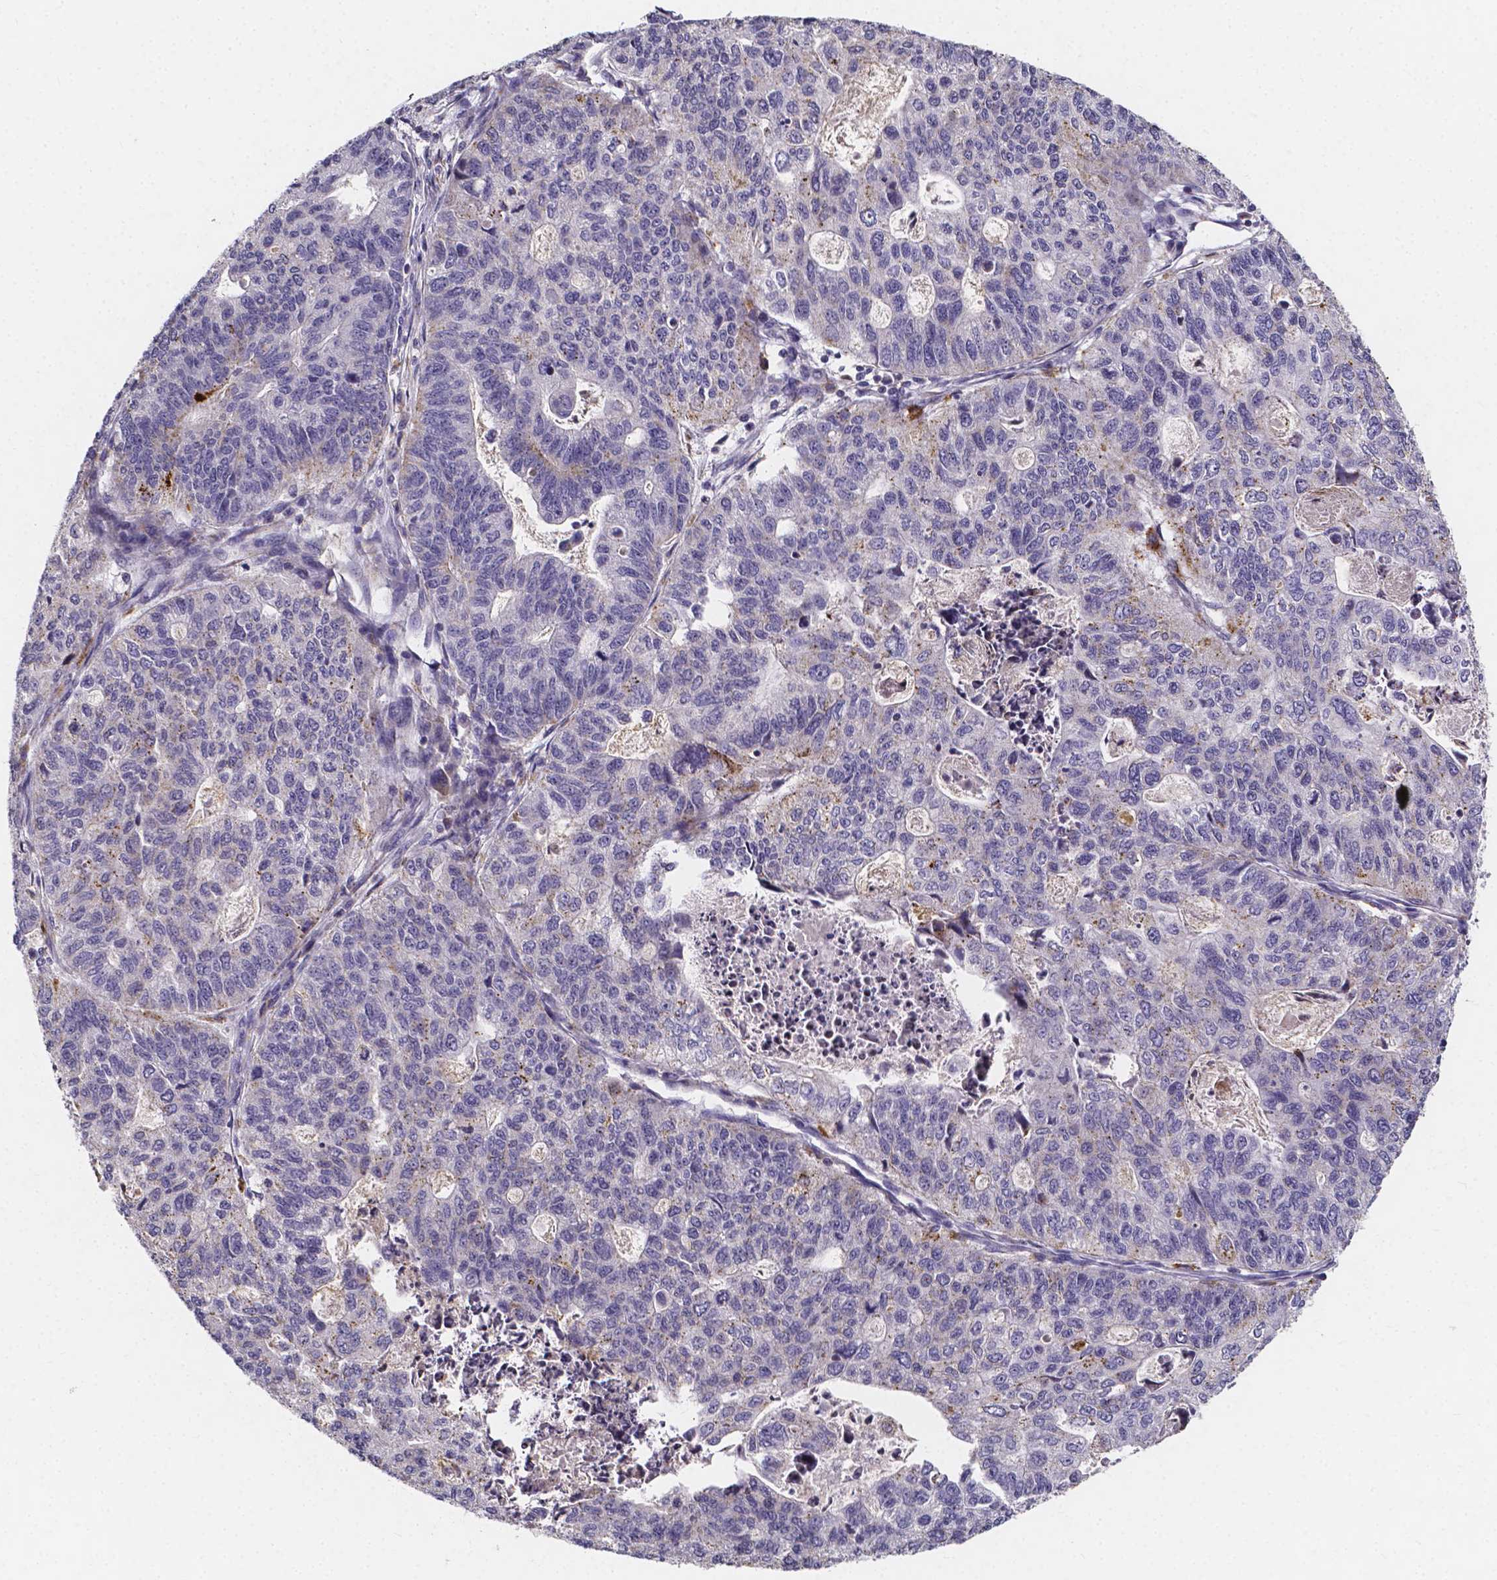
{"staining": {"intensity": "weak", "quantity": "<25%", "location": "cytoplasmic/membranous"}, "tissue": "stomach cancer", "cell_type": "Tumor cells", "image_type": "cancer", "snomed": [{"axis": "morphology", "description": "Adenocarcinoma, NOS"}, {"axis": "topography", "description": "Stomach, upper"}], "caption": "DAB immunohistochemical staining of human adenocarcinoma (stomach) displays no significant positivity in tumor cells.", "gene": "THEMIS", "patient": {"sex": "female", "age": 67}}